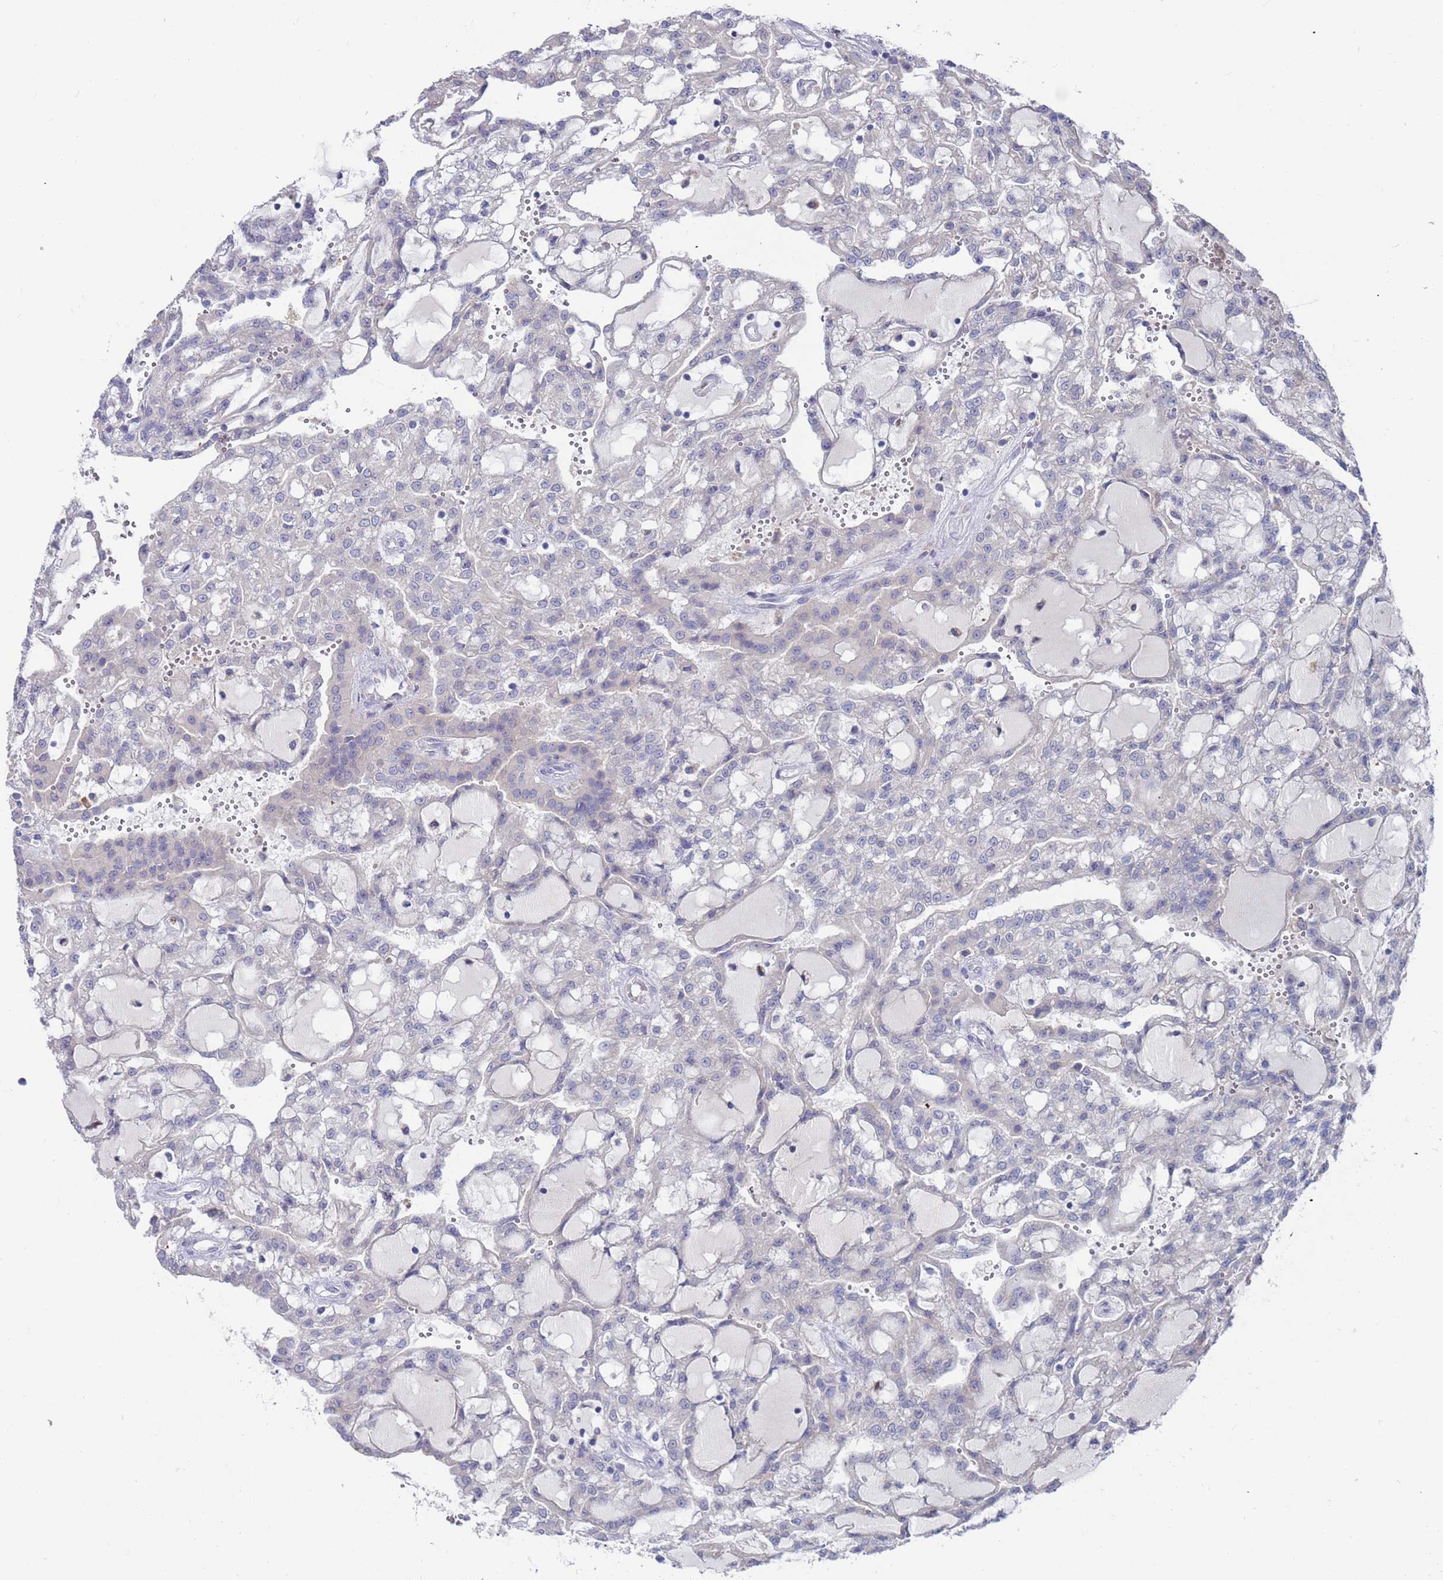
{"staining": {"intensity": "negative", "quantity": "none", "location": "none"}, "tissue": "renal cancer", "cell_type": "Tumor cells", "image_type": "cancer", "snomed": [{"axis": "morphology", "description": "Adenocarcinoma, NOS"}, {"axis": "topography", "description": "Kidney"}], "caption": "Adenocarcinoma (renal) stained for a protein using IHC reveals no expression tumor cells.", "gene": "FBXO27", "patient": {"sex": "male", "age": 63}}